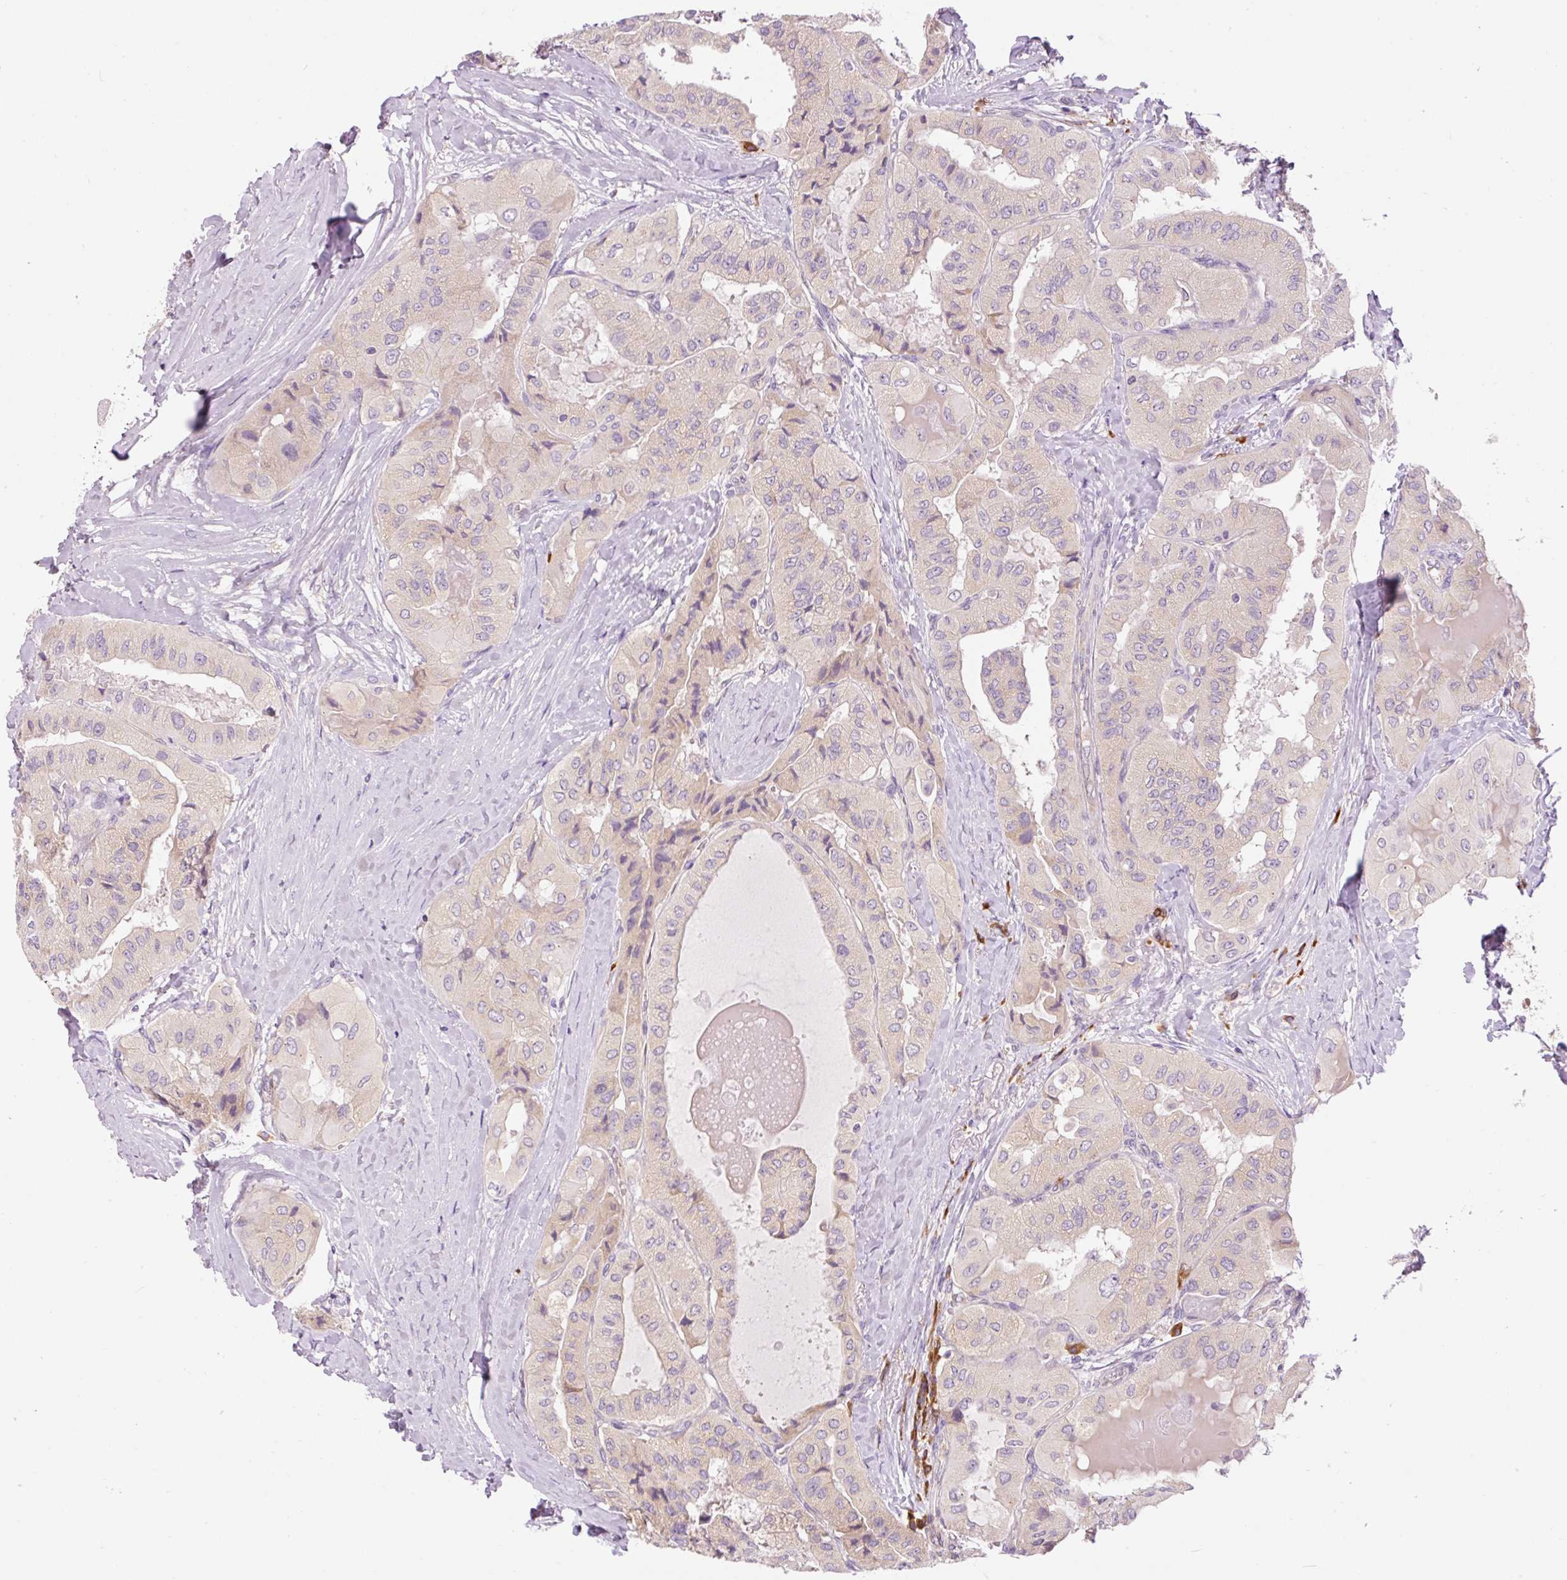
{"staining": {"intensity": "weak", "quantity": ">75%", "location": "cytoplasmic/membranous"}, "tissue": "thyroid cancer", "cell_type": "Tumor cells", "image_type": "cancer", "snomed": [{"axis": "morphology", "description": "Normal tissue, NOS"}, {"axis": "morphology", "description": "Papillary adenocarcinoma, NOS"}, {"axis": "topography", "description": "Thyroid gland"}], "caption": "Protein staining demonstrates weak cytoplasmic/membranous staining in about >75% of tumor cells in thyroid cancer. The protein is shown in brown color, while the nuclei are stained blue.", "gene": "PNPLA5", "patient": {"sex": "female", "age": 59}}